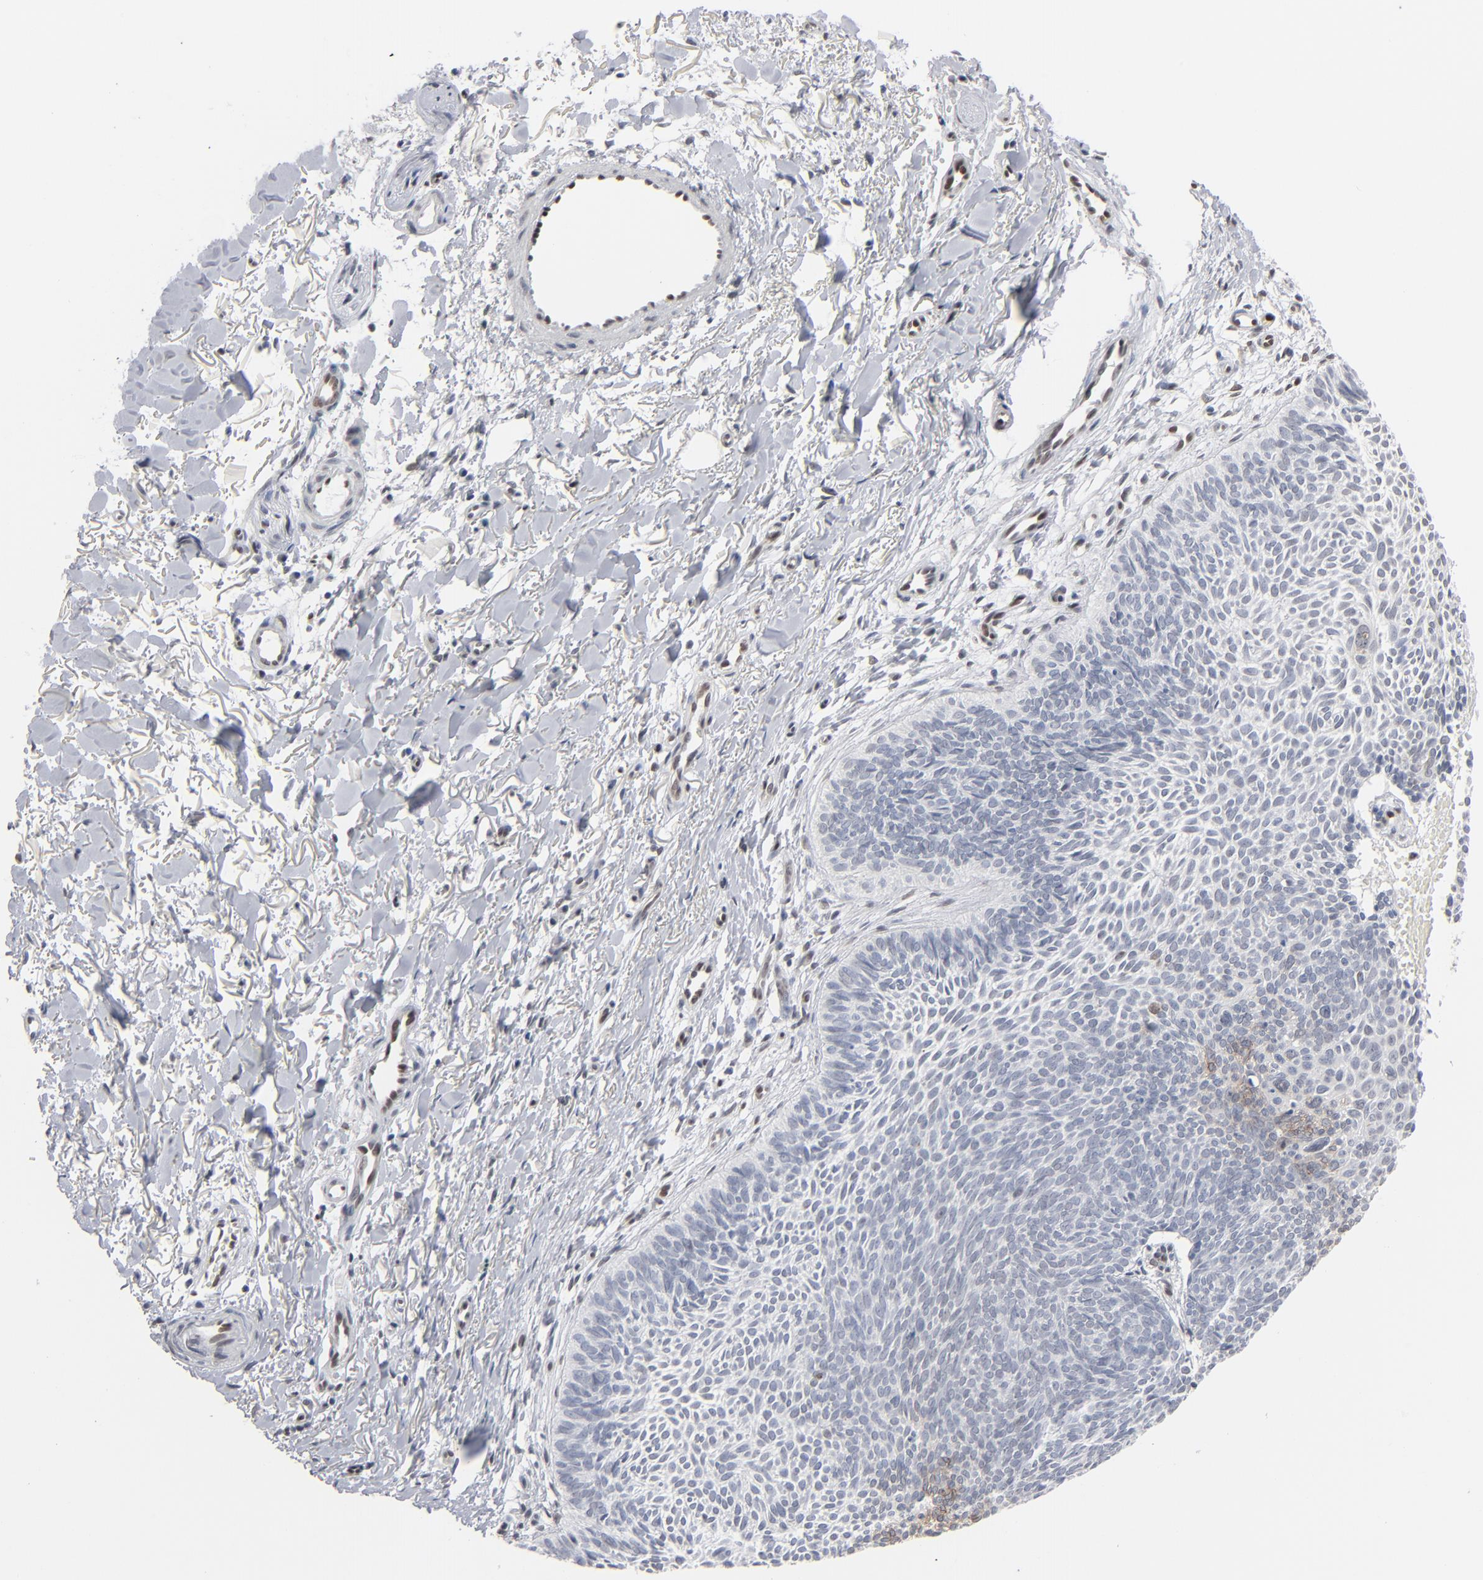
{"staining": {"intensity": "weak", "quantity": "<25%", "location": "cytoplasmic/membranous"}, "tissue": "skin cancer", "cell_type": "Tumor cells", "image_type": "cancer", "snomed": [{"axis": "morphology", "description": "Basal cell carcinoma"}, {"axis": "topography", "description": "Skin"}], "caption": "Immunohistochemistry micrograph of neoplastic tissue: skin cancer (basal cell carcinoma) stained with DAB demonstrates no significant protein positivity in tumor cells.", "gene": "IRF9", "patient": {"sex": "male", "age": 84}}